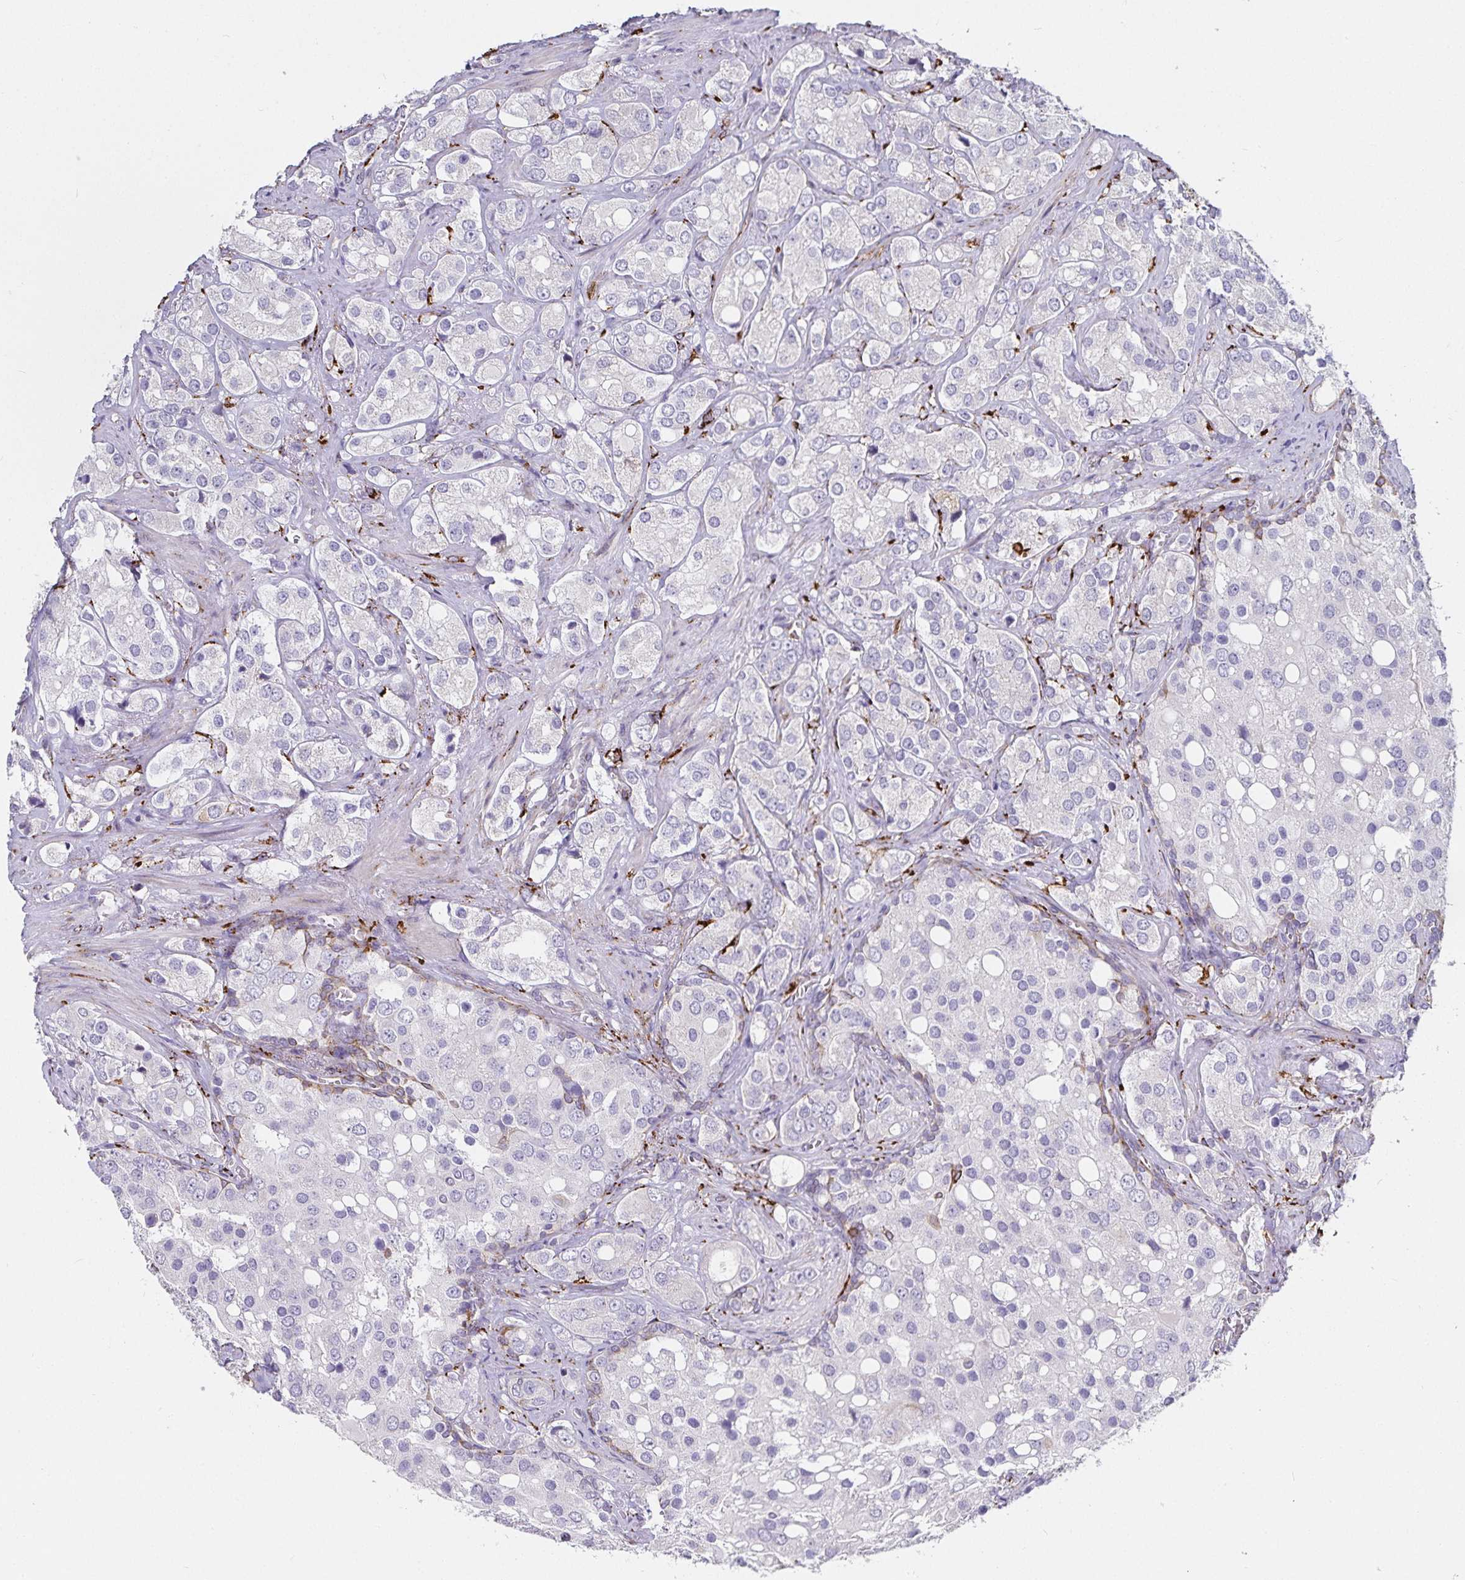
{"staining": {"intensity": "negative", "quantity": "none", "location": "none"}, "tissue": "prostate cancer", "cell_type": "Tumor cells", "image_type": "cancer", "snomed": [{"axis": "morphology", "description": "Adenocarcinoma, High grade"}, {"axis": "topography", "description": "Prostate"}], "caption": "Human prostate cancer (high-grade adenocarcinoma) stained for a protein using immunohistochemistry (IHC) demonstrates no staining in tumor cells.", "gene": "P4HA2", "patient": {"sex": "male", "age": 67}}